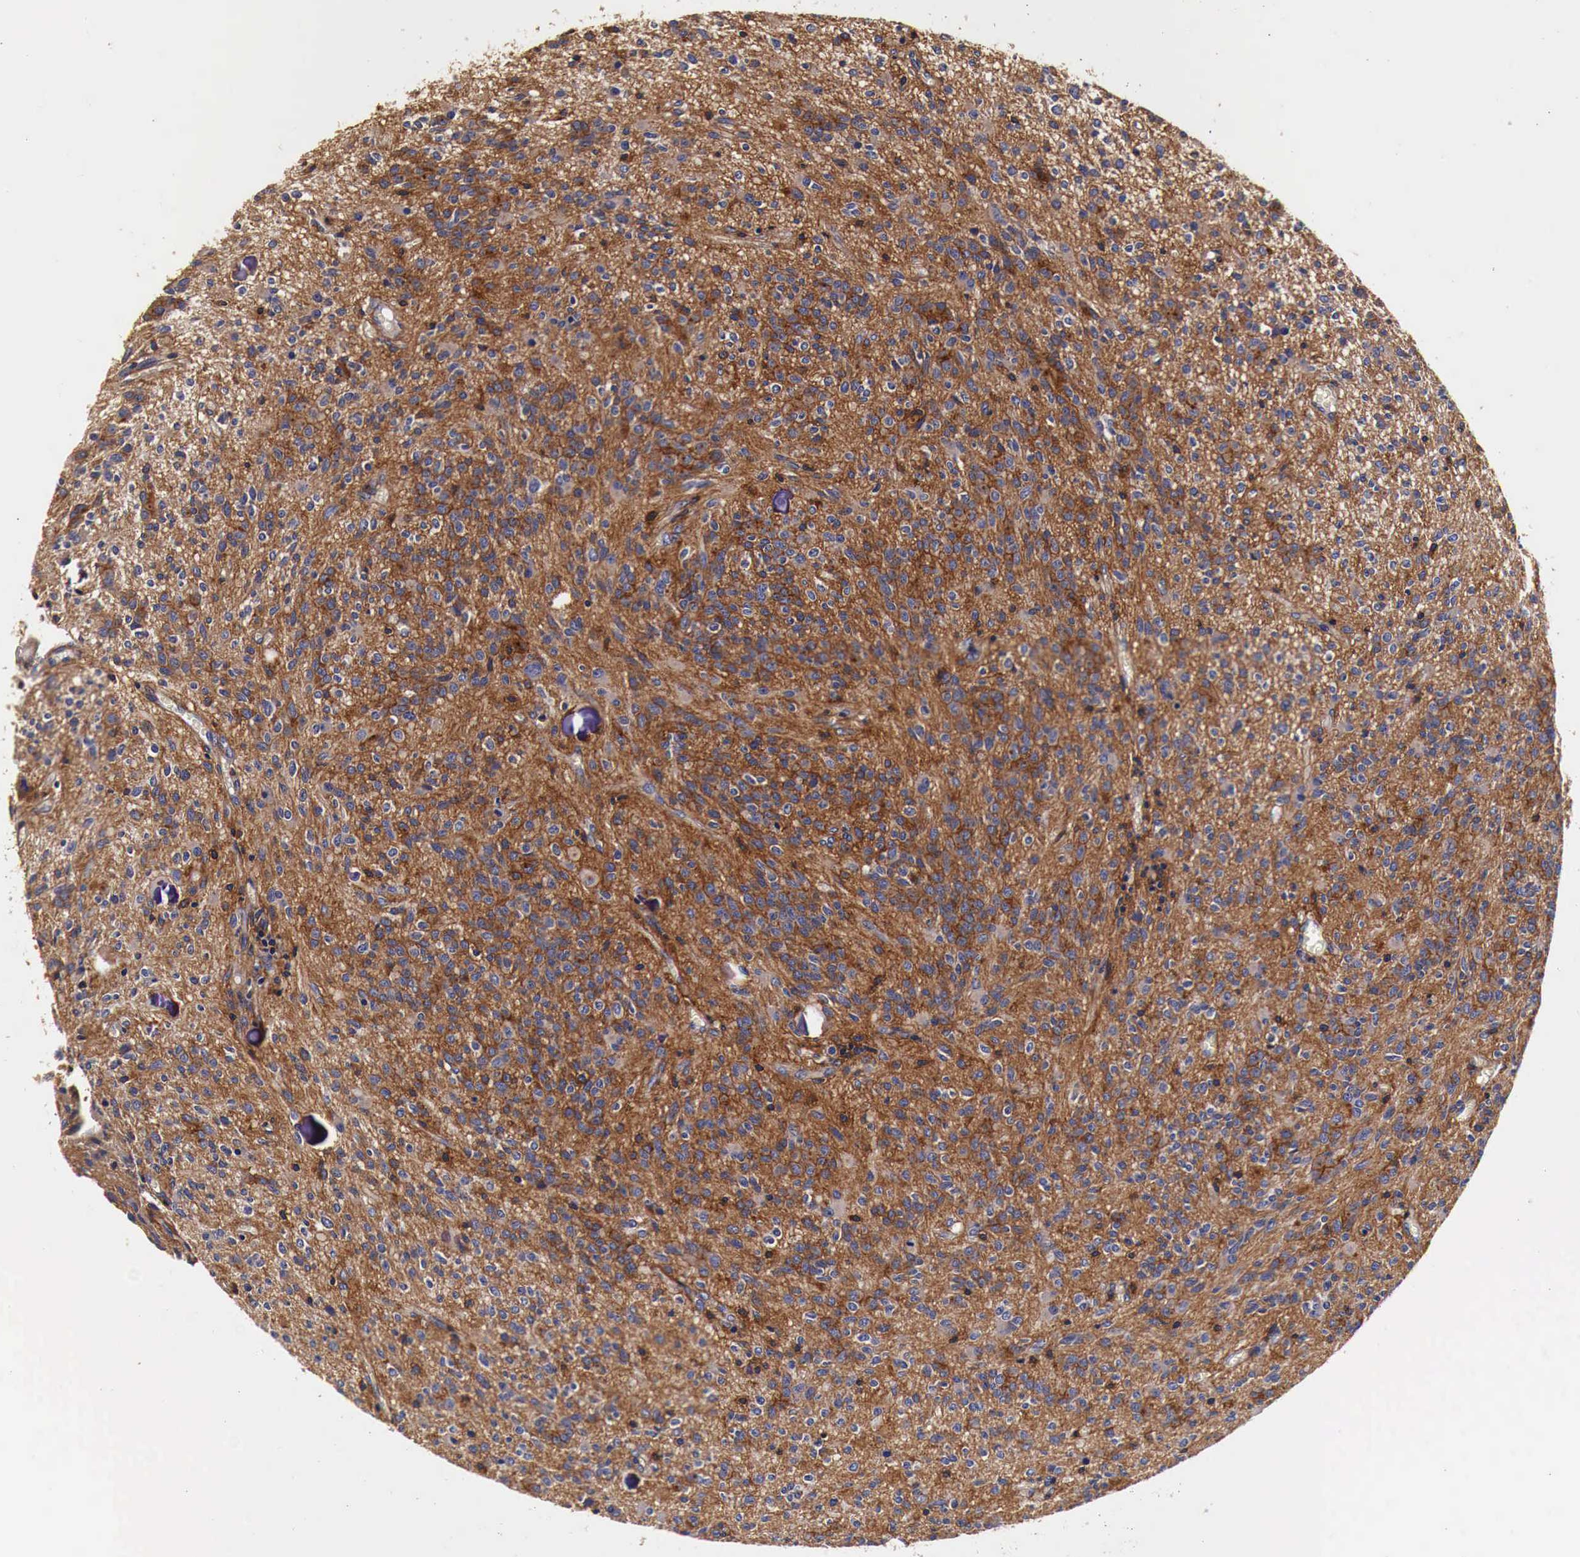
{"staining": {"intensity": "moderate", "quantity": ">75%", "location": "cytoplasmic/membranous"}, "tissue": "glioma", "cell_type": "Tumor cells", "image_type": "cancer", "snomed": [{"axis": "morphology", "description": "Glioma, malignant, Low grade"}, {"axis": "topography", "description": "Brain"}], "caption": "The histopathology image shows immunohistochemical staining of low-grade glioma (malignant). There is moderate cytoplasmic/membranous staining is appreciated in about >75% of tumor cells.", "gene": "RP2", "patient": {"sex": "female", "age": 15}}